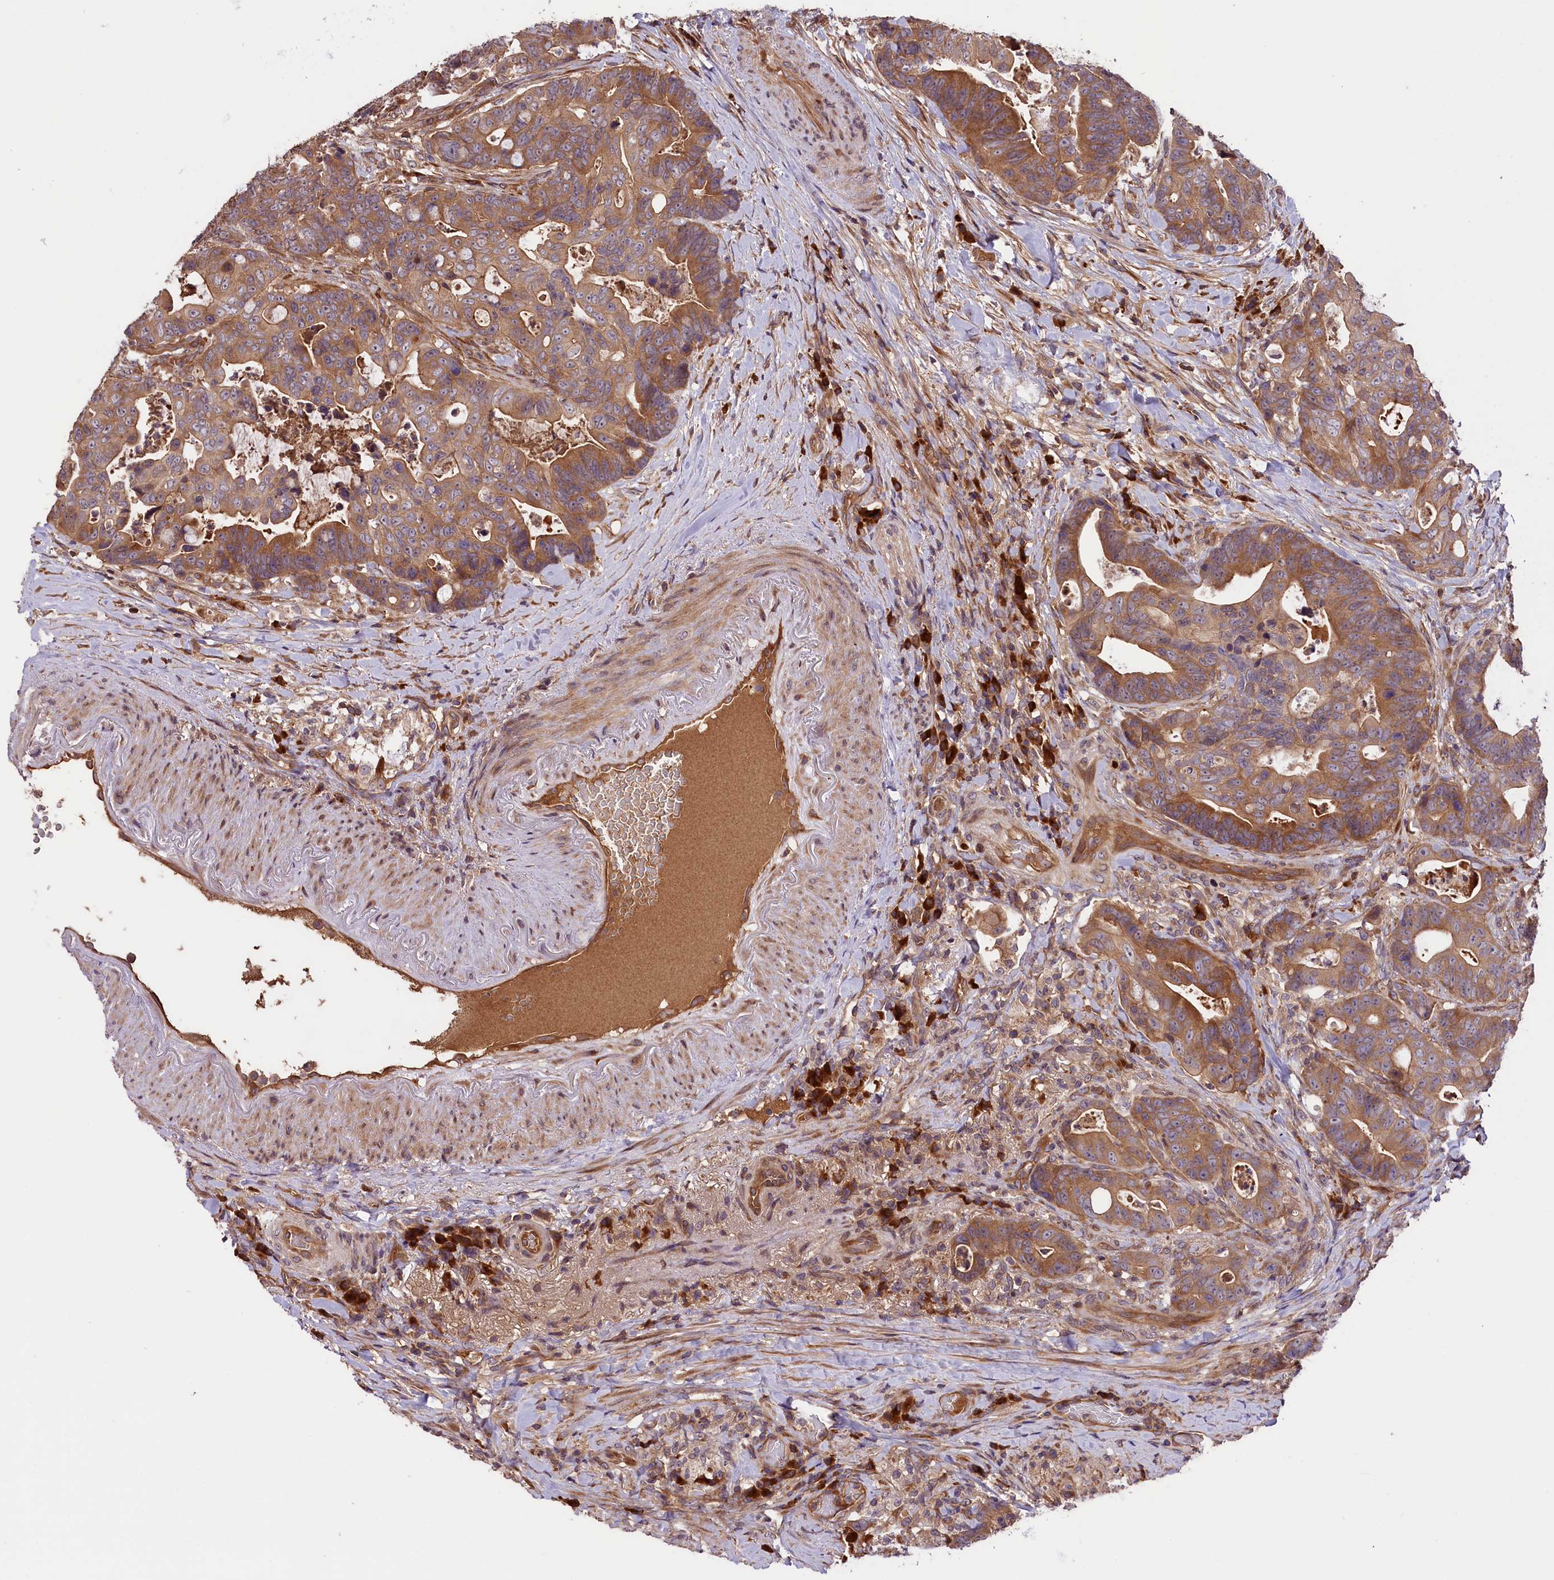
{"staining": {"intensity": "moderate", "quantity": ">75%", "location": "cytoplasmic/membranous"}, "tissue": "colorectal cancer", "cell_type": "Tumor cells", "image_type": "cancer", "snomed": [{"axis": "morphology", "description": "Adenocarcinoma, NOS"}, {"axis": "topography", "description": "Colon"}], "caption": "Colorectal cancer (adenocarcinoma) was stained to show a protein in brown. There is medium levels of moderate cytoplasmic/membranous expression in approximately >75% of tumor cells.", "gene": "SETD6", "patient": {"sex": "female", "age": 82}}